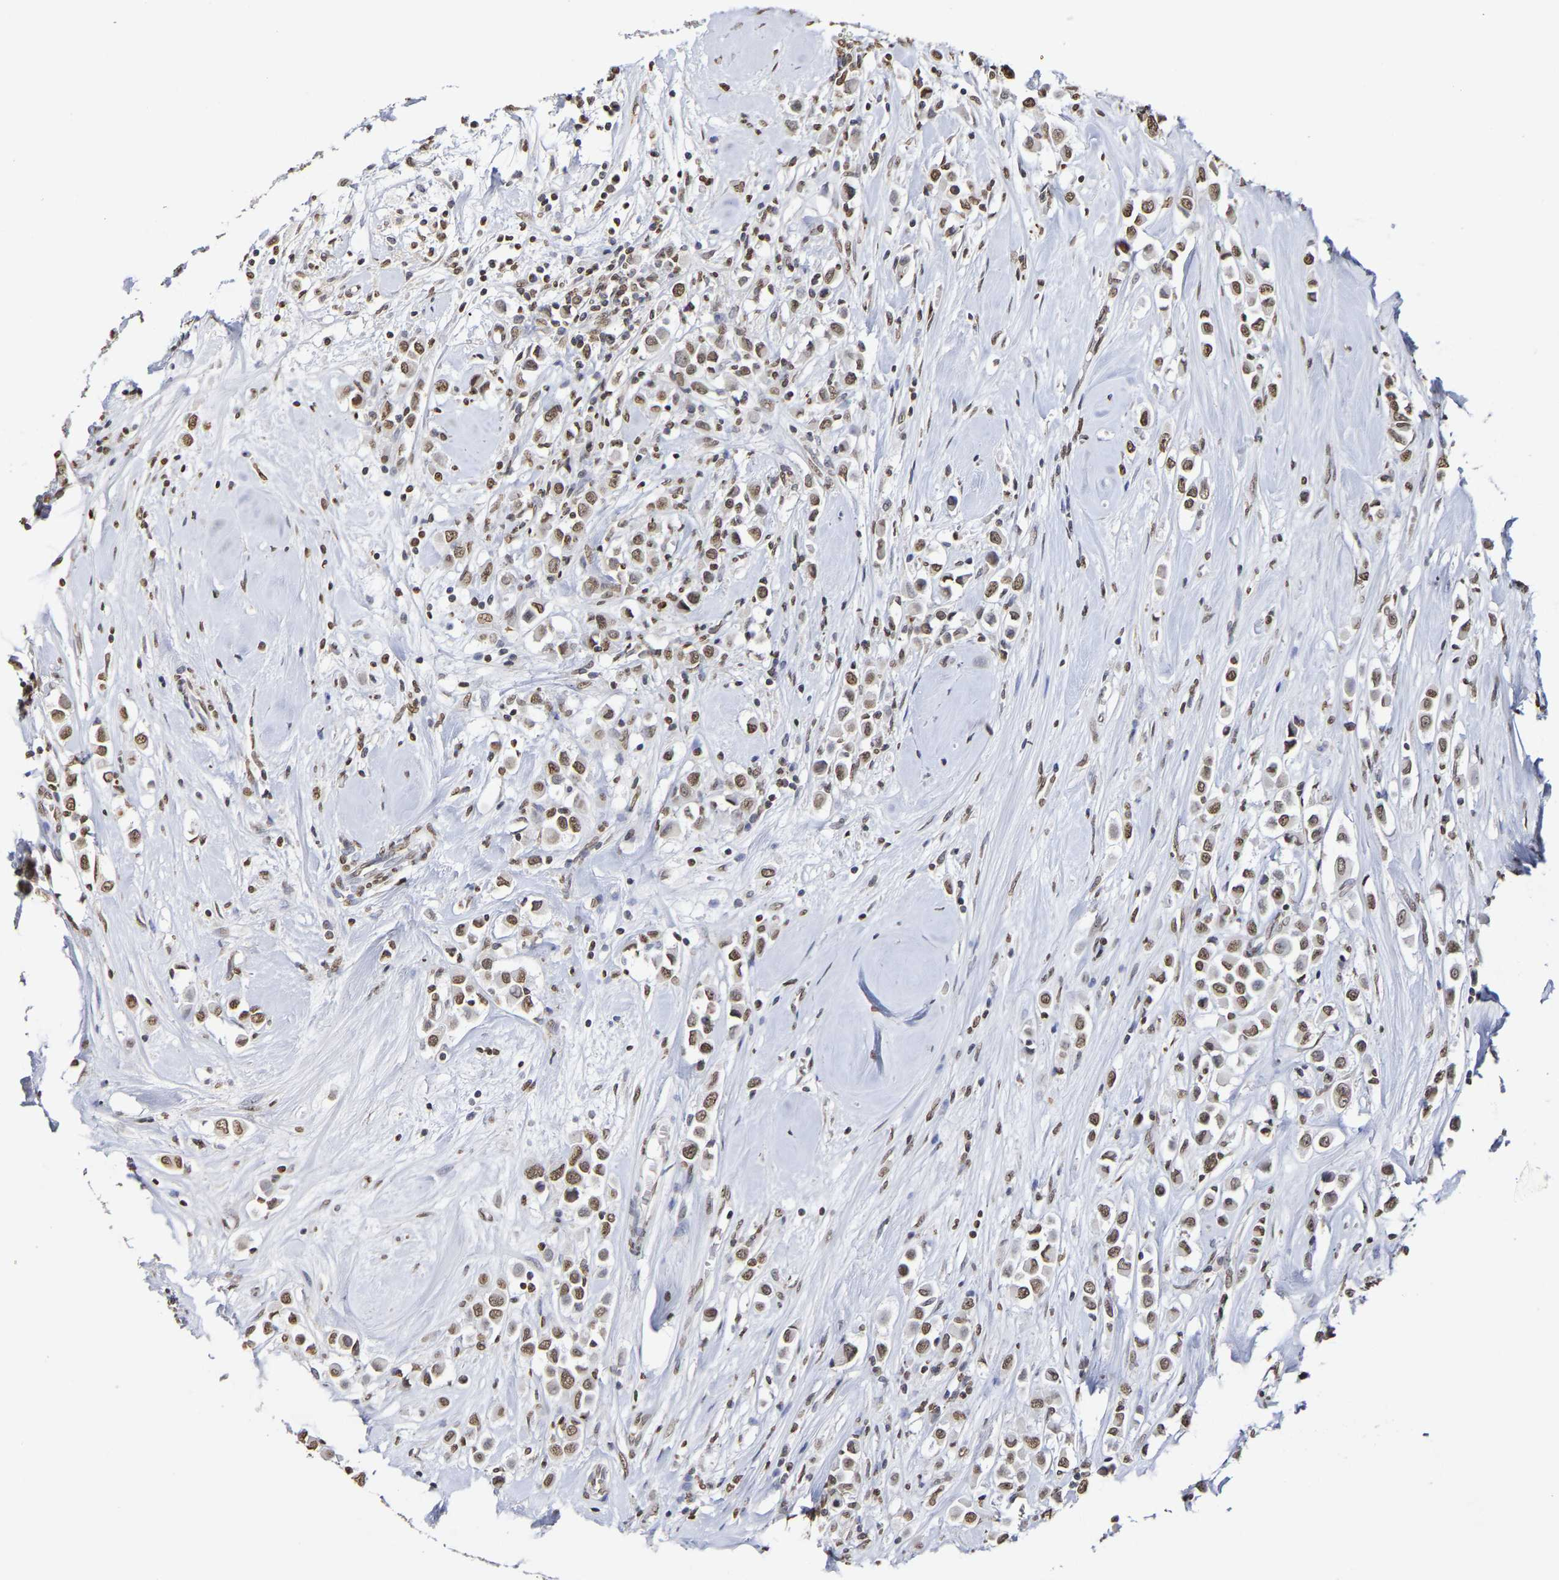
{"staining": {"intensity": "moderate", "quantity": ">75%", "location": "nuclear"}, "tissue": "breast cancer", "cell_type": "Tumor cells", "image_type": "cancer", "snomed": [{"axis": "morphology", "description": "Duct carcinoma"}, {"axis": "topography", "description": "Breast"}], "caption": "Immunohistochemistry image of breast cancer stained for a protein (brown), which displays medium levels of moderate nuclear staining in approximately >75% of tumor cells.", "gene": "ATF4", "patient": {"sex": "female", "age": 61}}